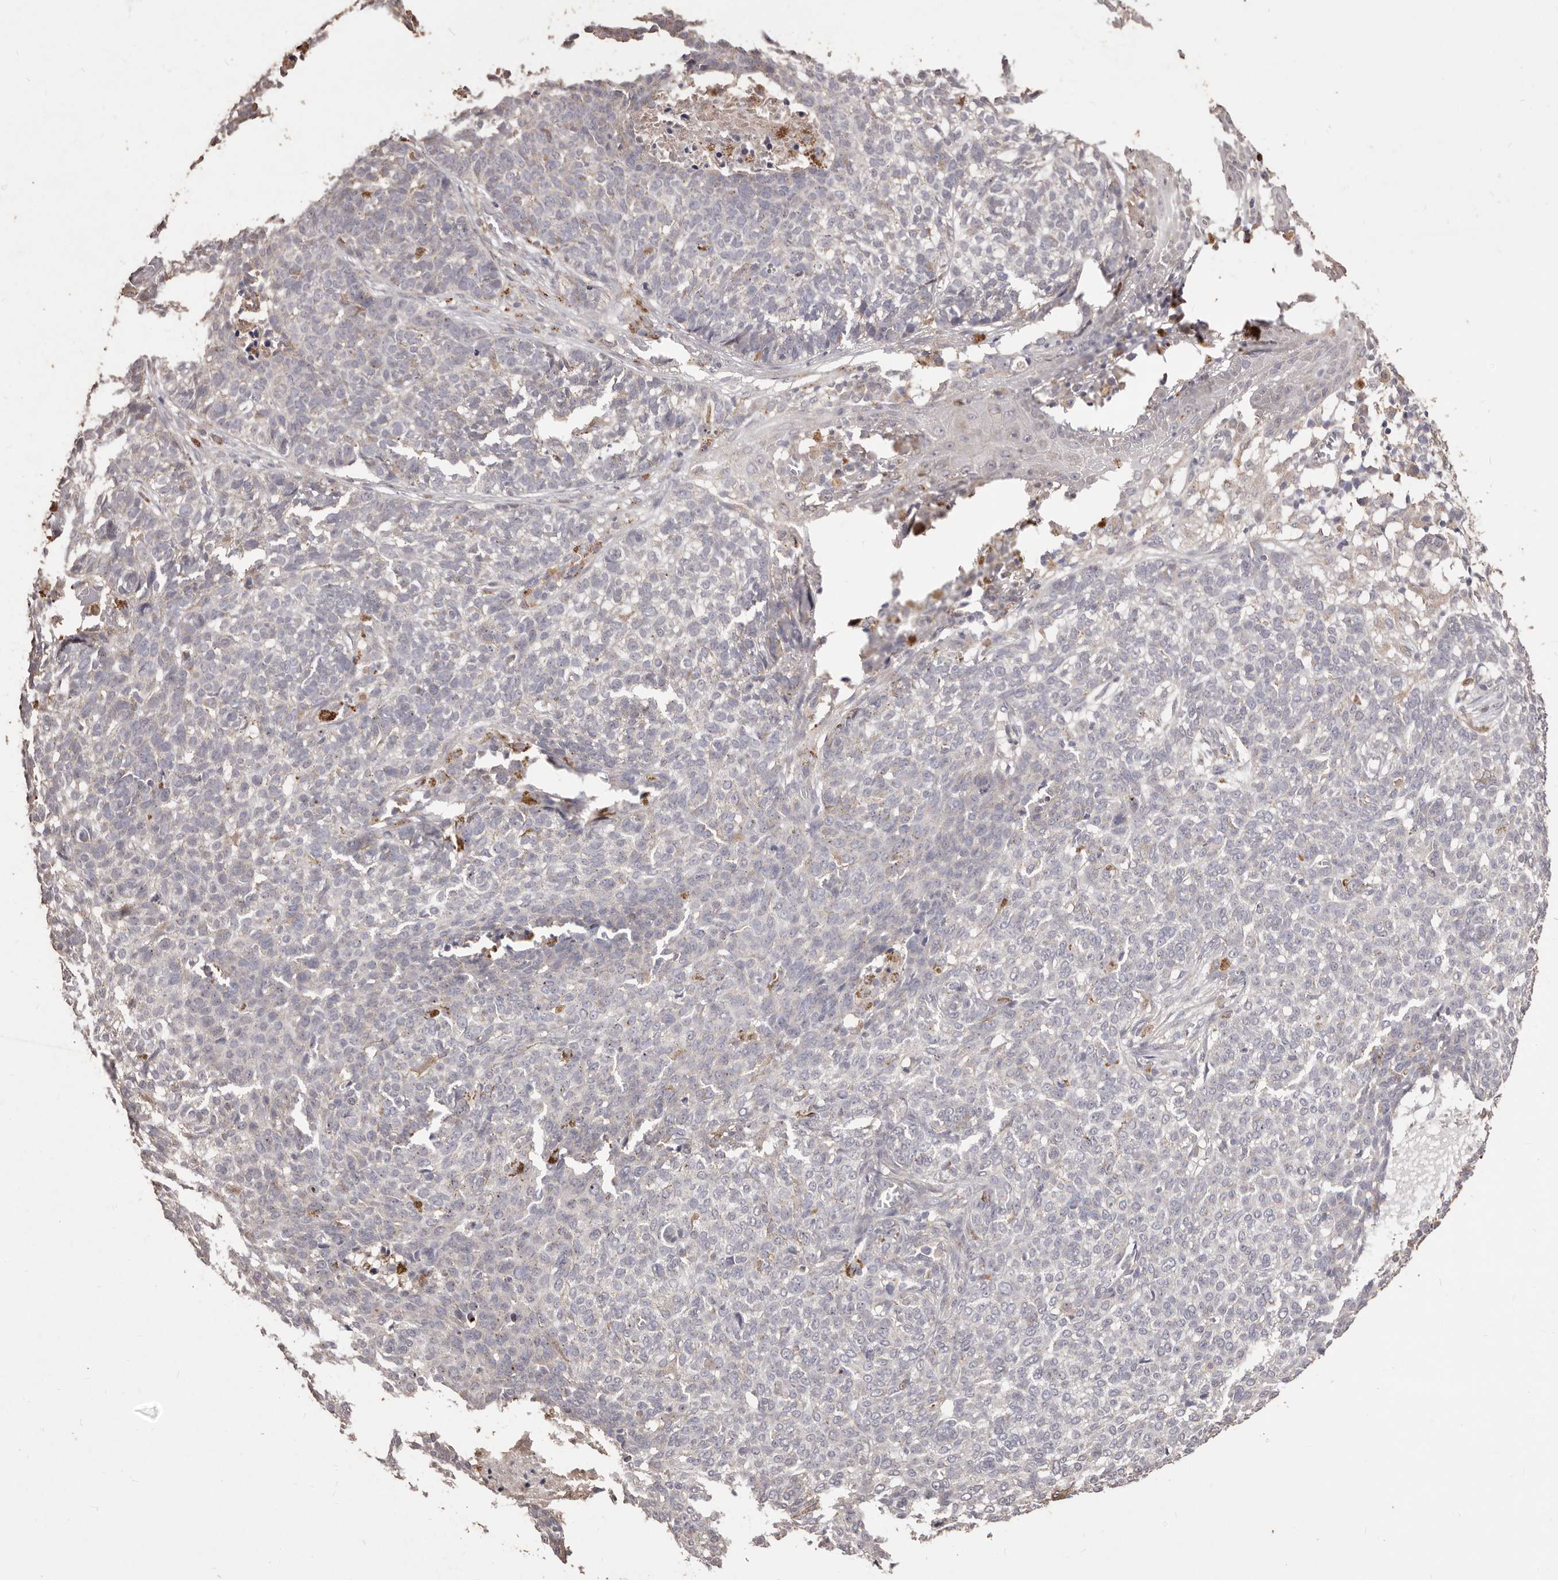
{"staining": {"intensity": "weak", "quantity": "<25%", "location": "cytoplasmic/membranous"}, "tissue": "skin cancer", "cell_type": "Tumor cells", "image_type": "cancer", "snomed": [{"axis": "morphology", "description": "Basal cell carcinoma"}, {"axis": "topography", "description": "Skin"}], "caption": "The image reveals no staining of tumor cells in skin cancer (basal cell carcinoma).", "gene": "PRSS27", "patient": {"sex": "male", "age": 85}}